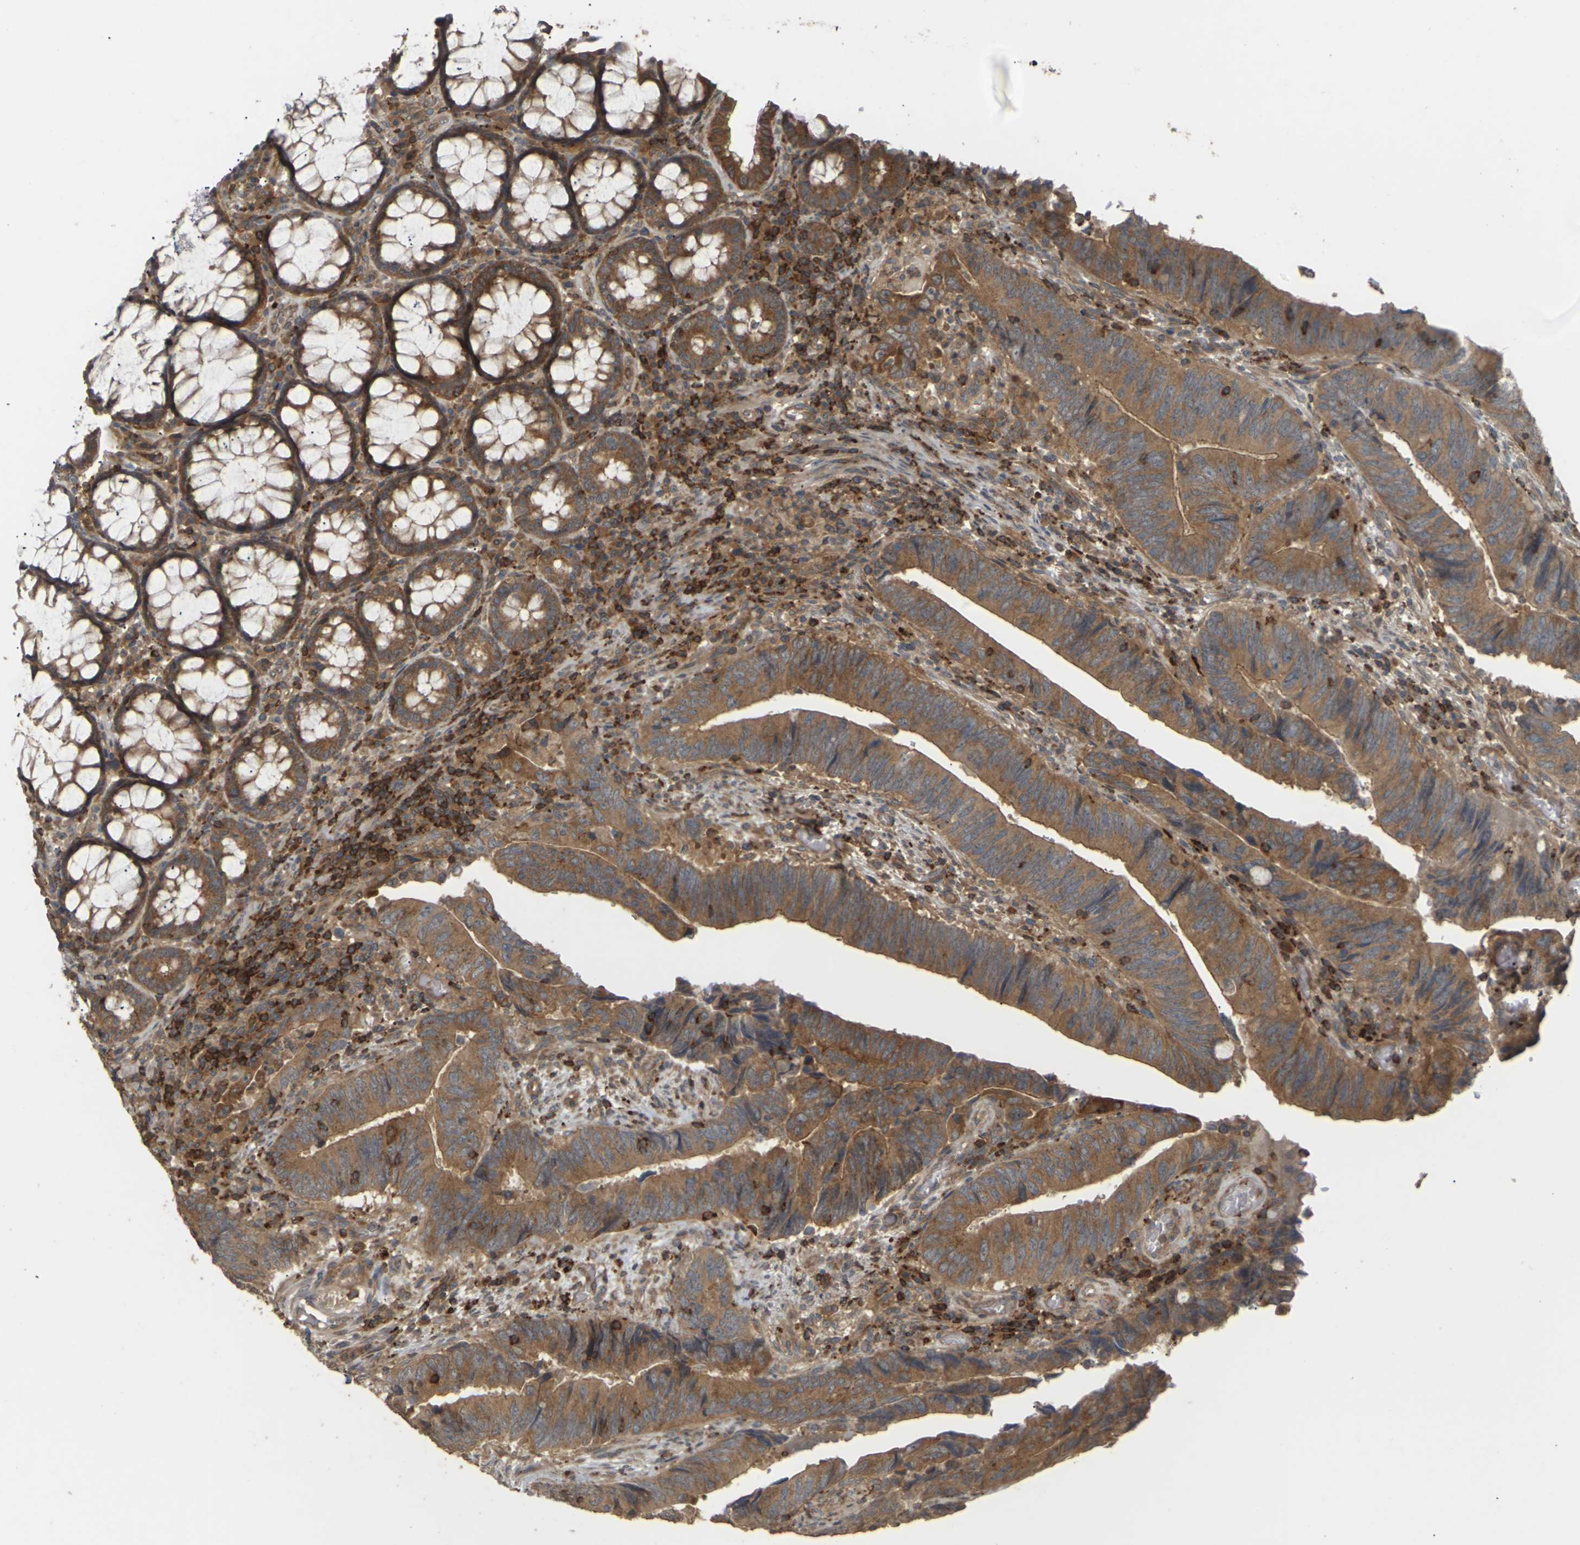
{"staining": {"intensity": "moderate", "quantity": ">75%", "location": "cytoplasmic/membranous"}, "tissue": "colorectal cancer", "cell_type": "Tumor cells", "image_type": "cancer", "snomed": [{"axis": "morphology", "description": "Normal tissue, NOS"}, {"axis": "morphology", "description": "Adenocarcinoma, NOS"}, {"axis": "topography", "description": "Colon"}], "caption": "Human colorectal cancer (adenocarcinoma) stained with a brown dye exhibits moderate cytoplasmic/membranous positive staining in about >75% of tumor cells.", "gene": "KSR1", "patient": {"sex": "male", "age": 56}}